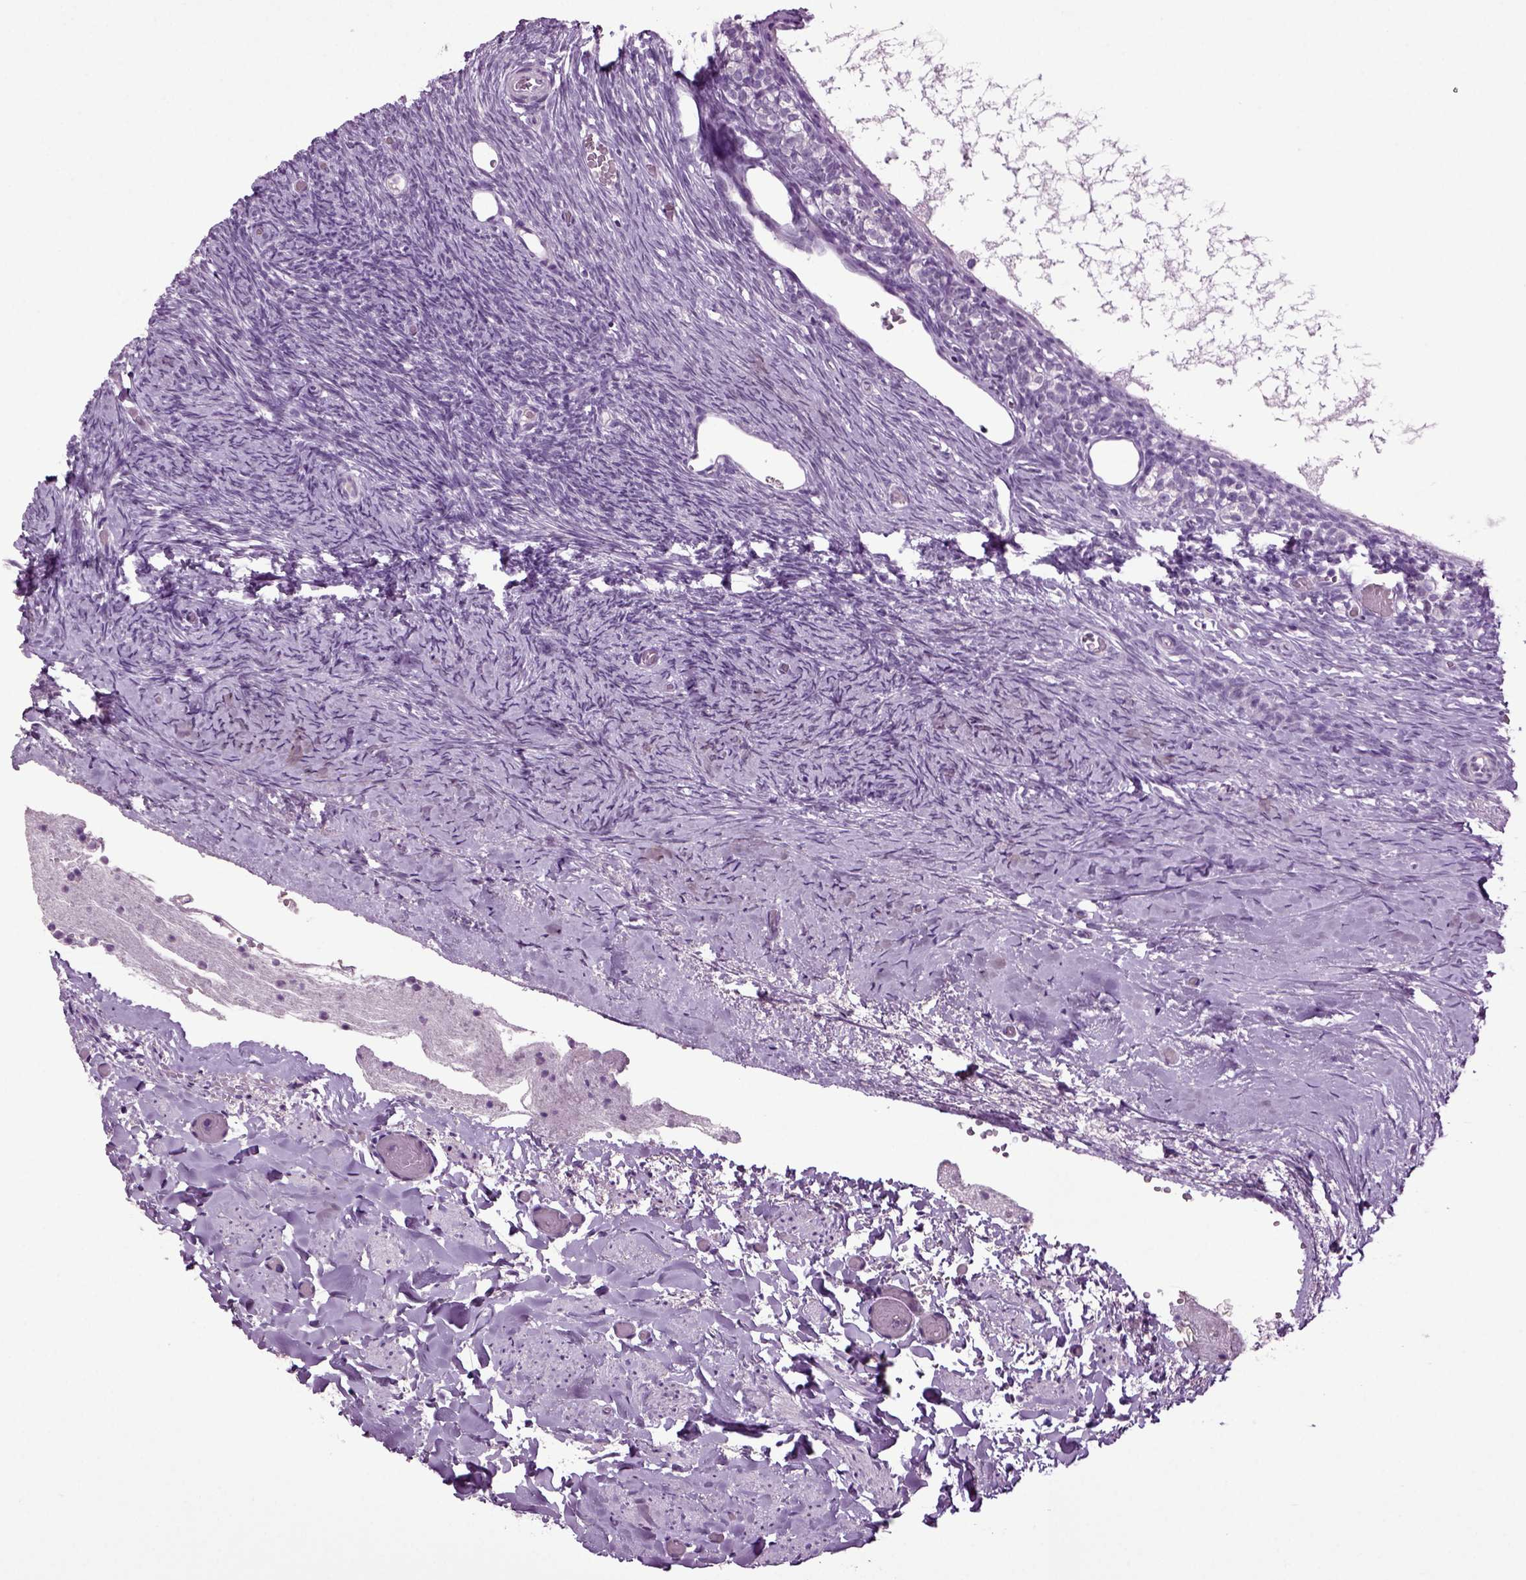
{"staining": {"intensity": "negative", "quantity": "none", "location": "none"}, "tissue": "ovary", "cell_type": "Follicle cells", "image_type": "normal", "snomed": [{"axis": "morphology", "description": "Normal tissue, NOS"}, {"axis": "topography", "description": "Ovary"}], "caption": "The immunohistochemistry (IHC) micrograph has no significant staining in follicle cells of ovary.", "gene": "SLC17A6", "patient": {"sex": "female", "age": 39}}